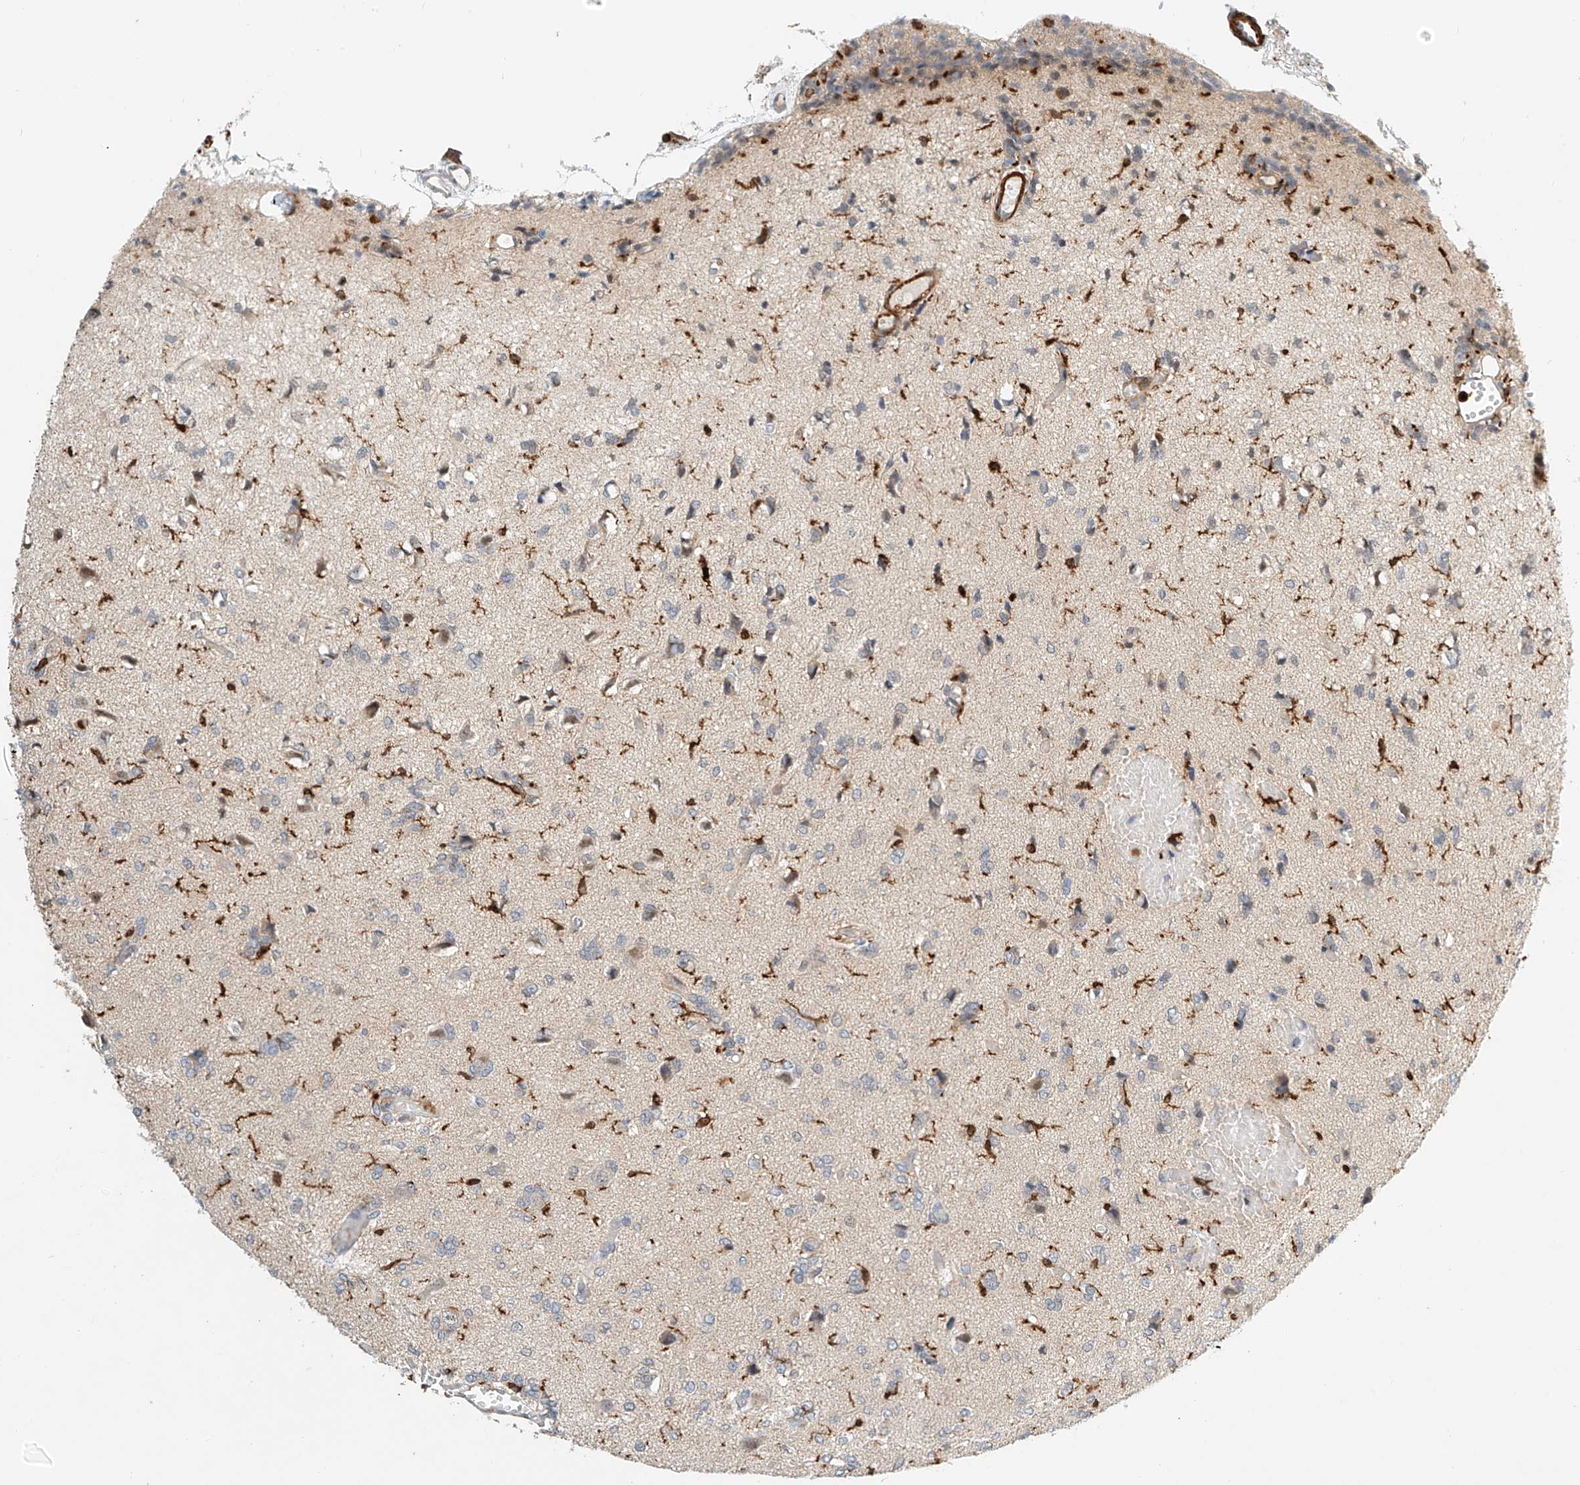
{"staining": {"intensity": "negative", "quantity": "none", "location": "none"}, "tissue": "glioma", "cell_type": "Tumor cells", "image_type": "cancer", "snomed": [{"axis": "morphology", "description": "Glioma, malignant, High grade"}, {"axis": "topography", "description": "Brain"}], "caption": "This is an IHC image of glioma. There is no positivity in tumor cells.", "gene": "MICAL1", "patient": {"sex": "female", "age": 59}}